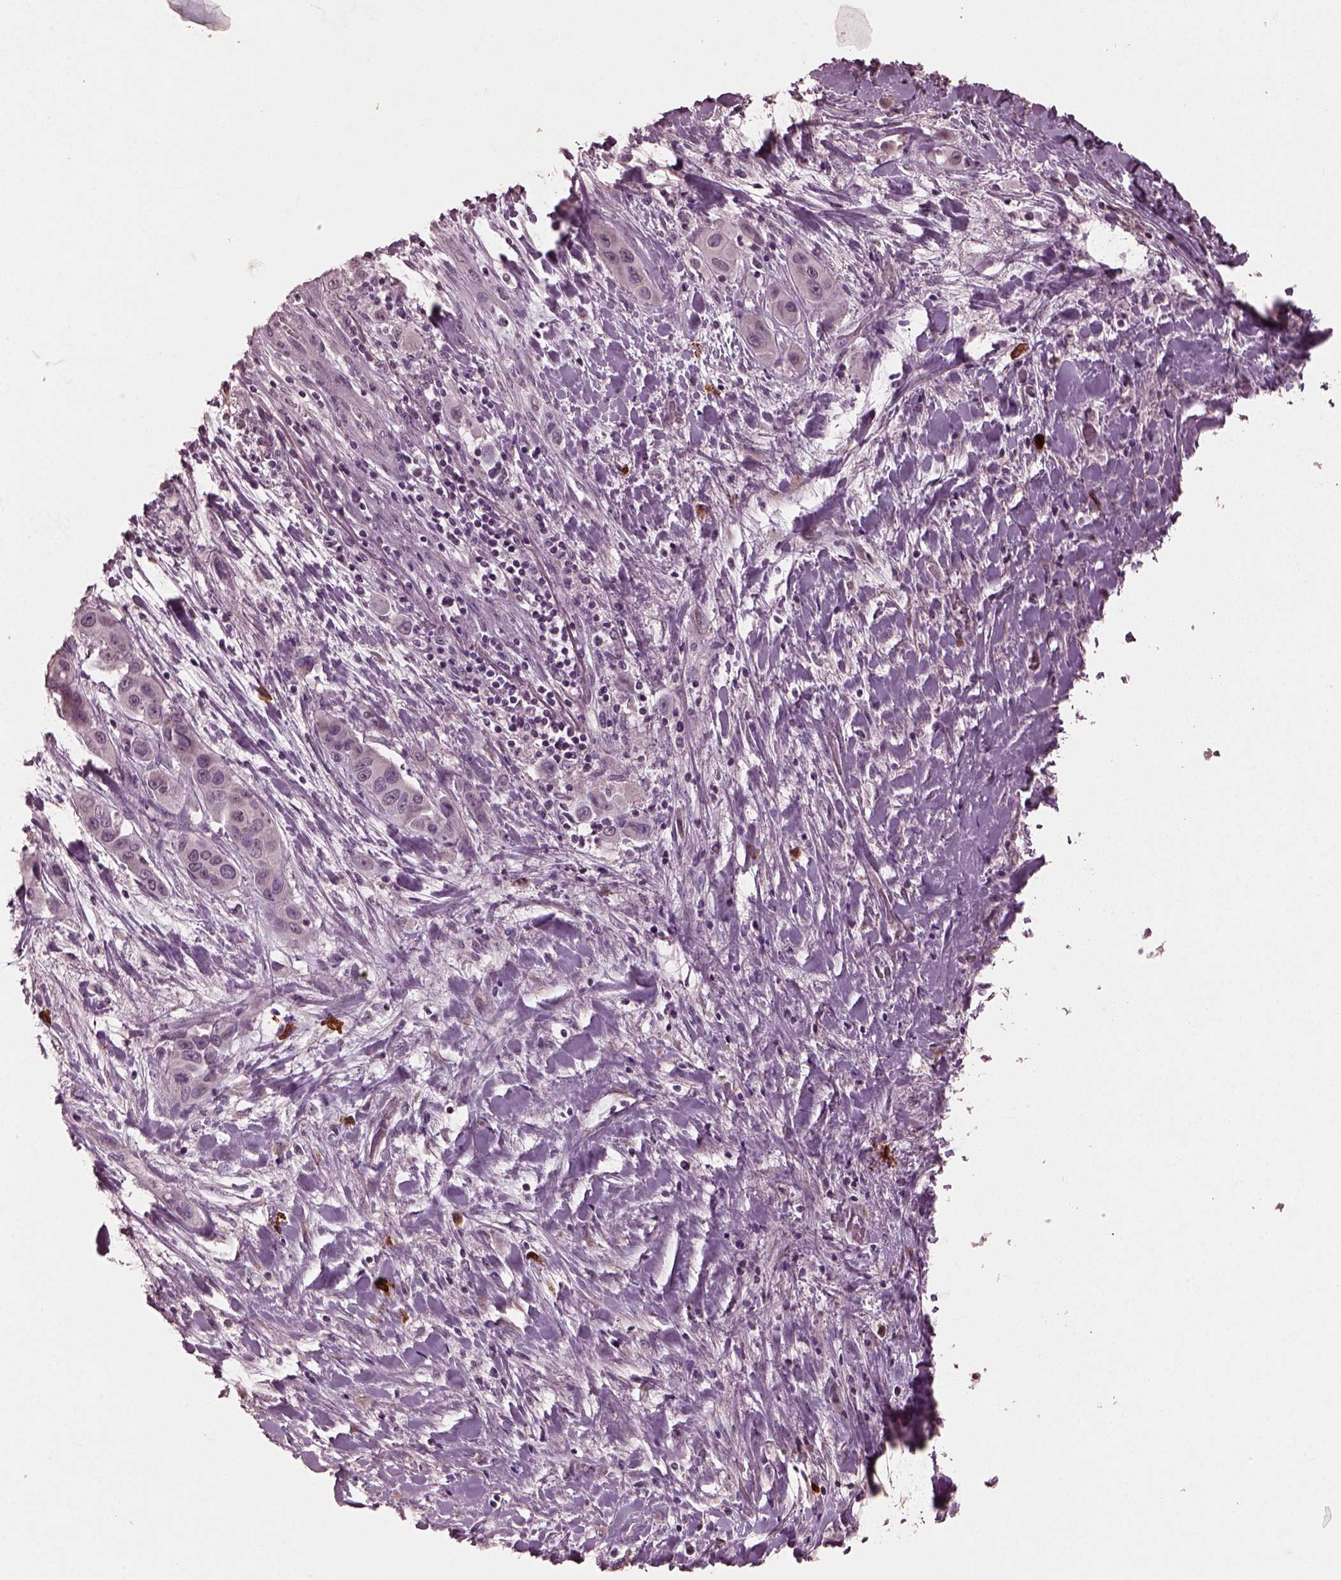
{"staining": {"intensity": "negative", "quantity": "none", "location": "none"}, "tissue": "liver cancer", "cell_type": "Tumor cells", "image_type": "cancer", "snomed": [{"axis": "morphology", "description": "Cholangiocarcinoma"}, {"axis": "topography", "description": "Liver"}], "caption": "Immunohistochemistry image of neoplastic tissue: liver cancer stained with DAB displays no significant protein expression in tumor cells.", "gene": "IL18RAP", "patient": {"sex": "female", "age": 52}}